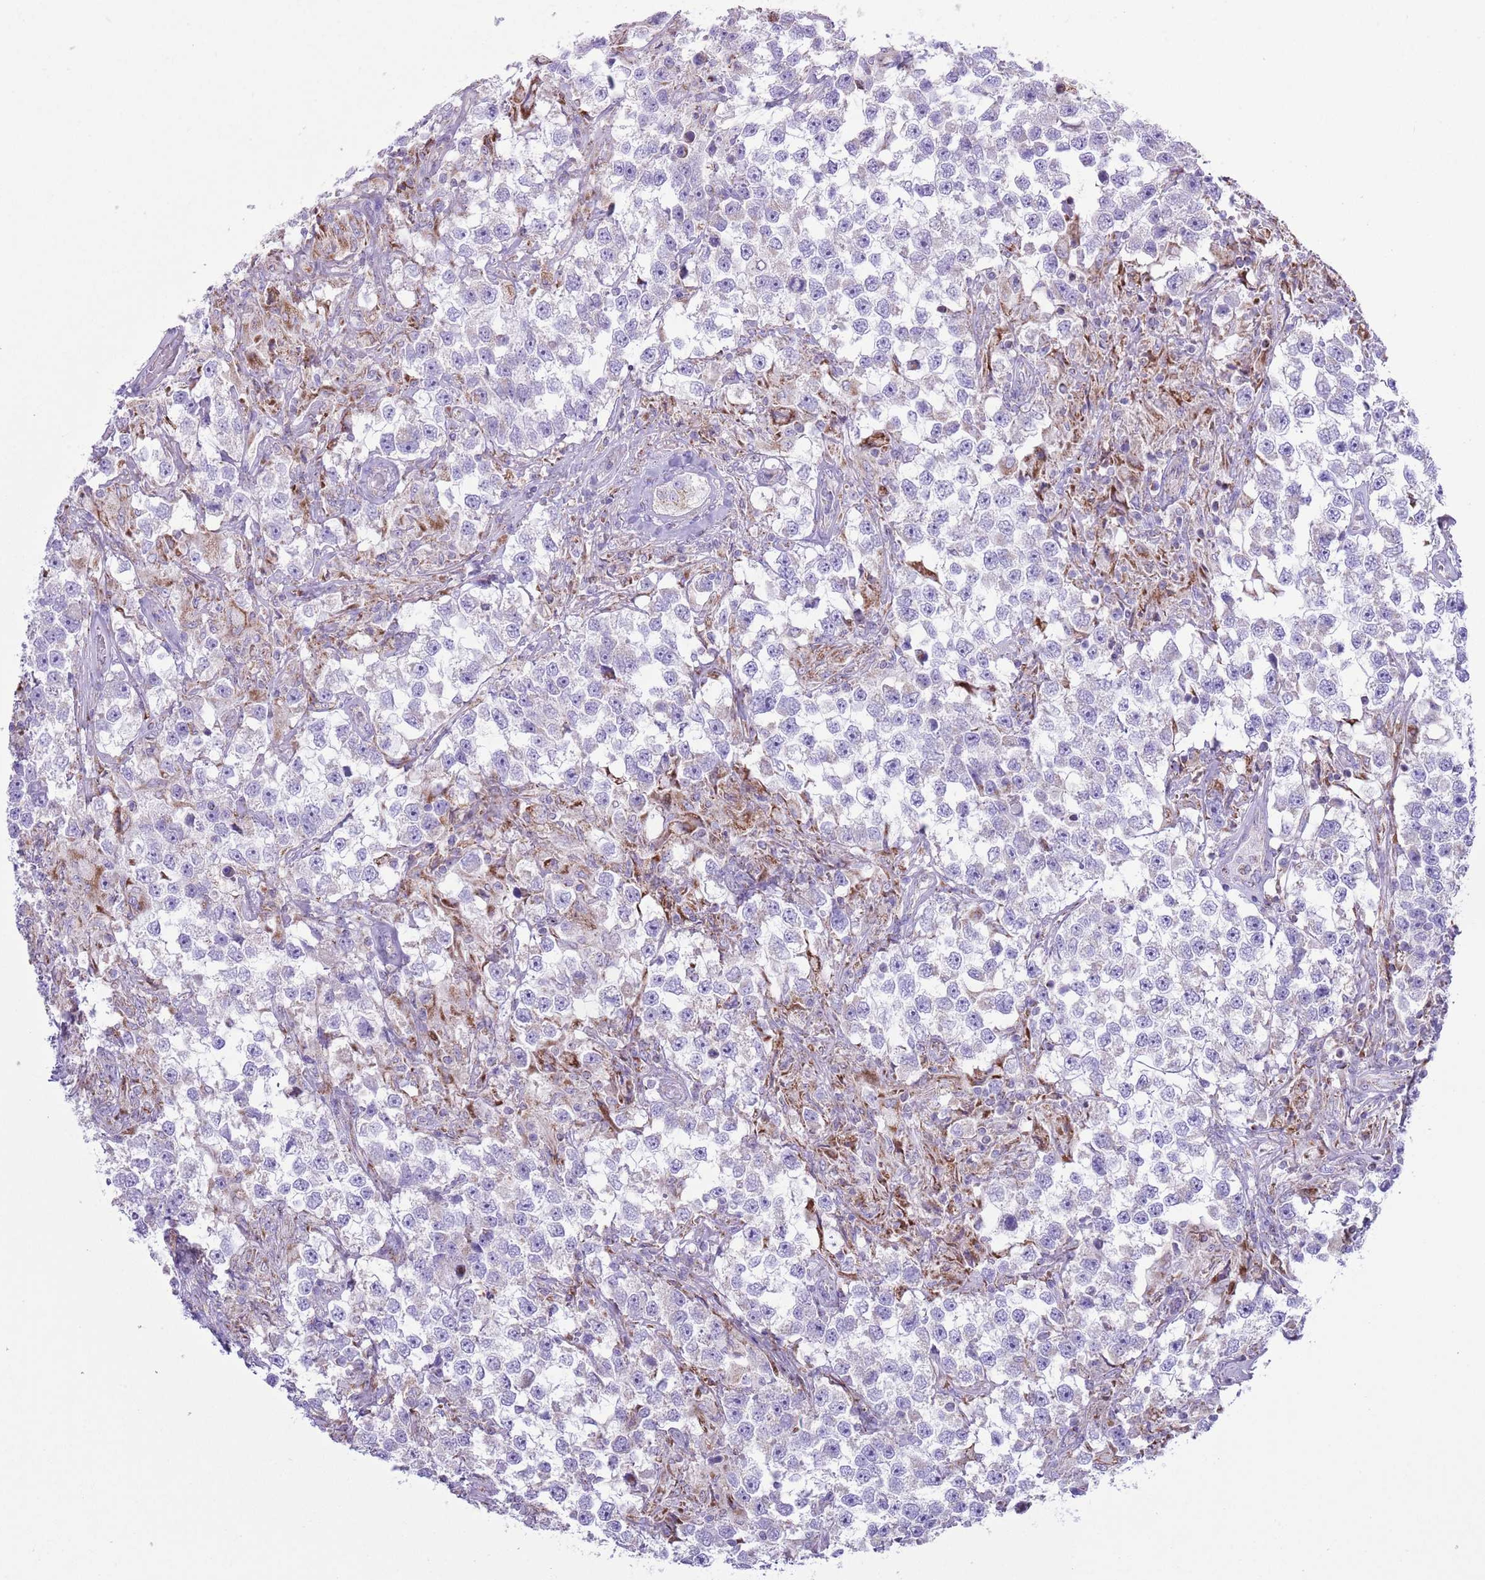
{"staining": {"intensity": "negative", "quantity": "none", "location": "none"}, "tissue": "testis cancer", "cell_type": "Tumor cells", "image_type": "cancer", "snomed": [{"axis": "morphology", "description": "Seminoma, NOS"}, {"axis": "topography", "description": "Testis"}], "caption": "Tumor cells show no significant protein staining in seminoma (testis).", "gene": "ATP6V1B1", "patient": {"sex": "male", "age": 46}}